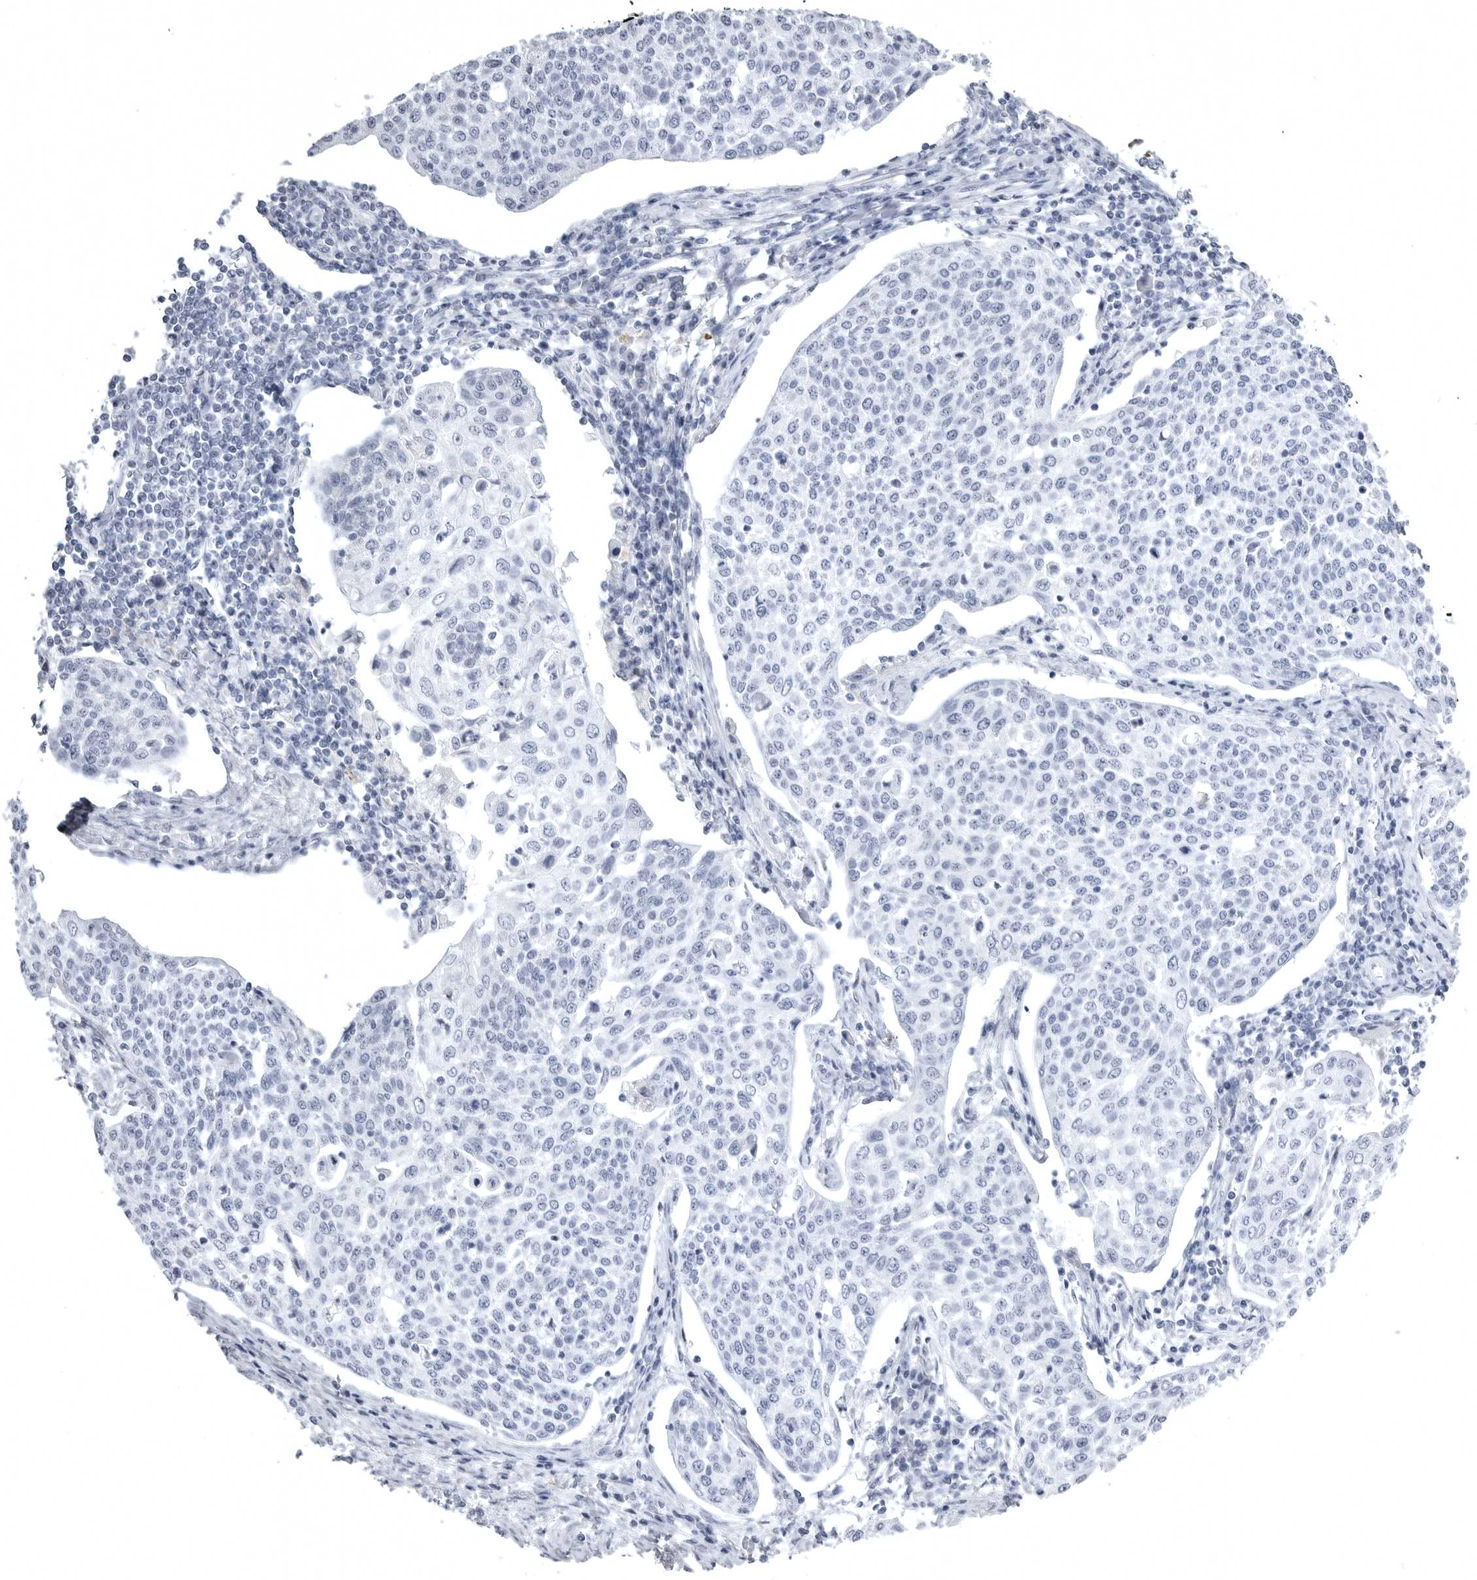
{"staining": {"intensity": "negative", "quantity": "none", "location": "none"}, "tissue": "cervical cancer", "cell_type": "Tumor cells", "image_type": "cancer", "snomed": [{"axis": "morphology", "description": "Squamous cell carcinoma, NOS"}, {"axis": "topography", "description": "Cervix"}], "caption": "IHC micrograph of squamous cell carcinoma (cervical) stained for a protein (brown), which shows no staining in tumor cells.", "gene": "TUFM", "patient": {"sex": "female", "age": 34}}